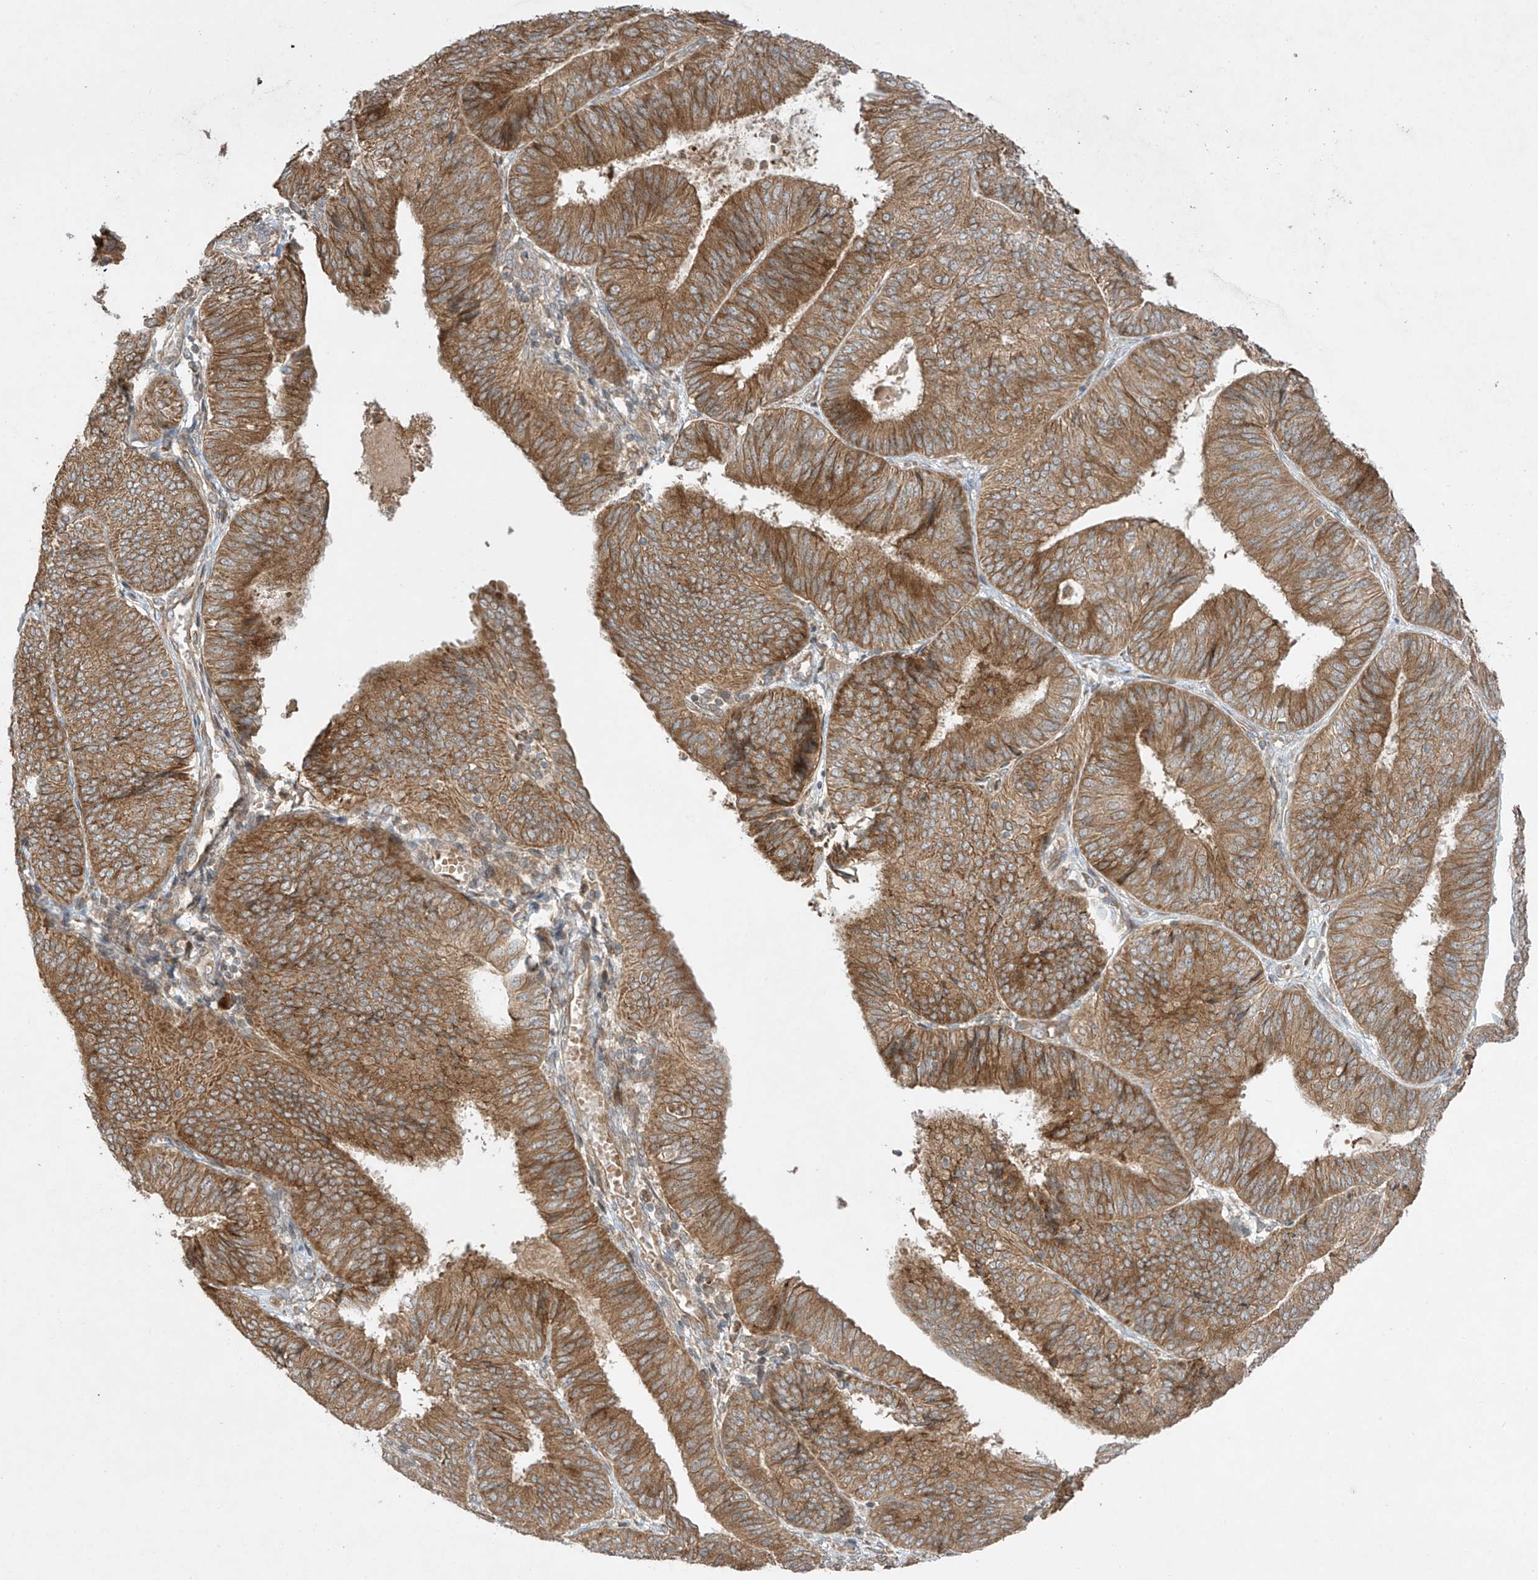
{"staining": {"intensity": "moderate", "quantity": ">75%", "location": "cytoplasmic/membranous"}, "tissue": "endometrial cancer", "cell_type": "Tumor cells", "image_type": "cancer", "snomed": [{"axis": "morphology", "description": "Adenocarcinoma, NOS"}, {"axis": "topography", "description": "Endometrium"}], "caption": "High-magnification brightfield microscopy of endometrial cancer (adenocarcinoma) stained with DAB (brown) and counterstained with hematoxylin (blue). tumor cells exhibit moderate cytoplasmic/membranous staining is identified in approximately>75% of cells.", "gene": "PPAT", "patient": {"sex": "female", "age": 58}}